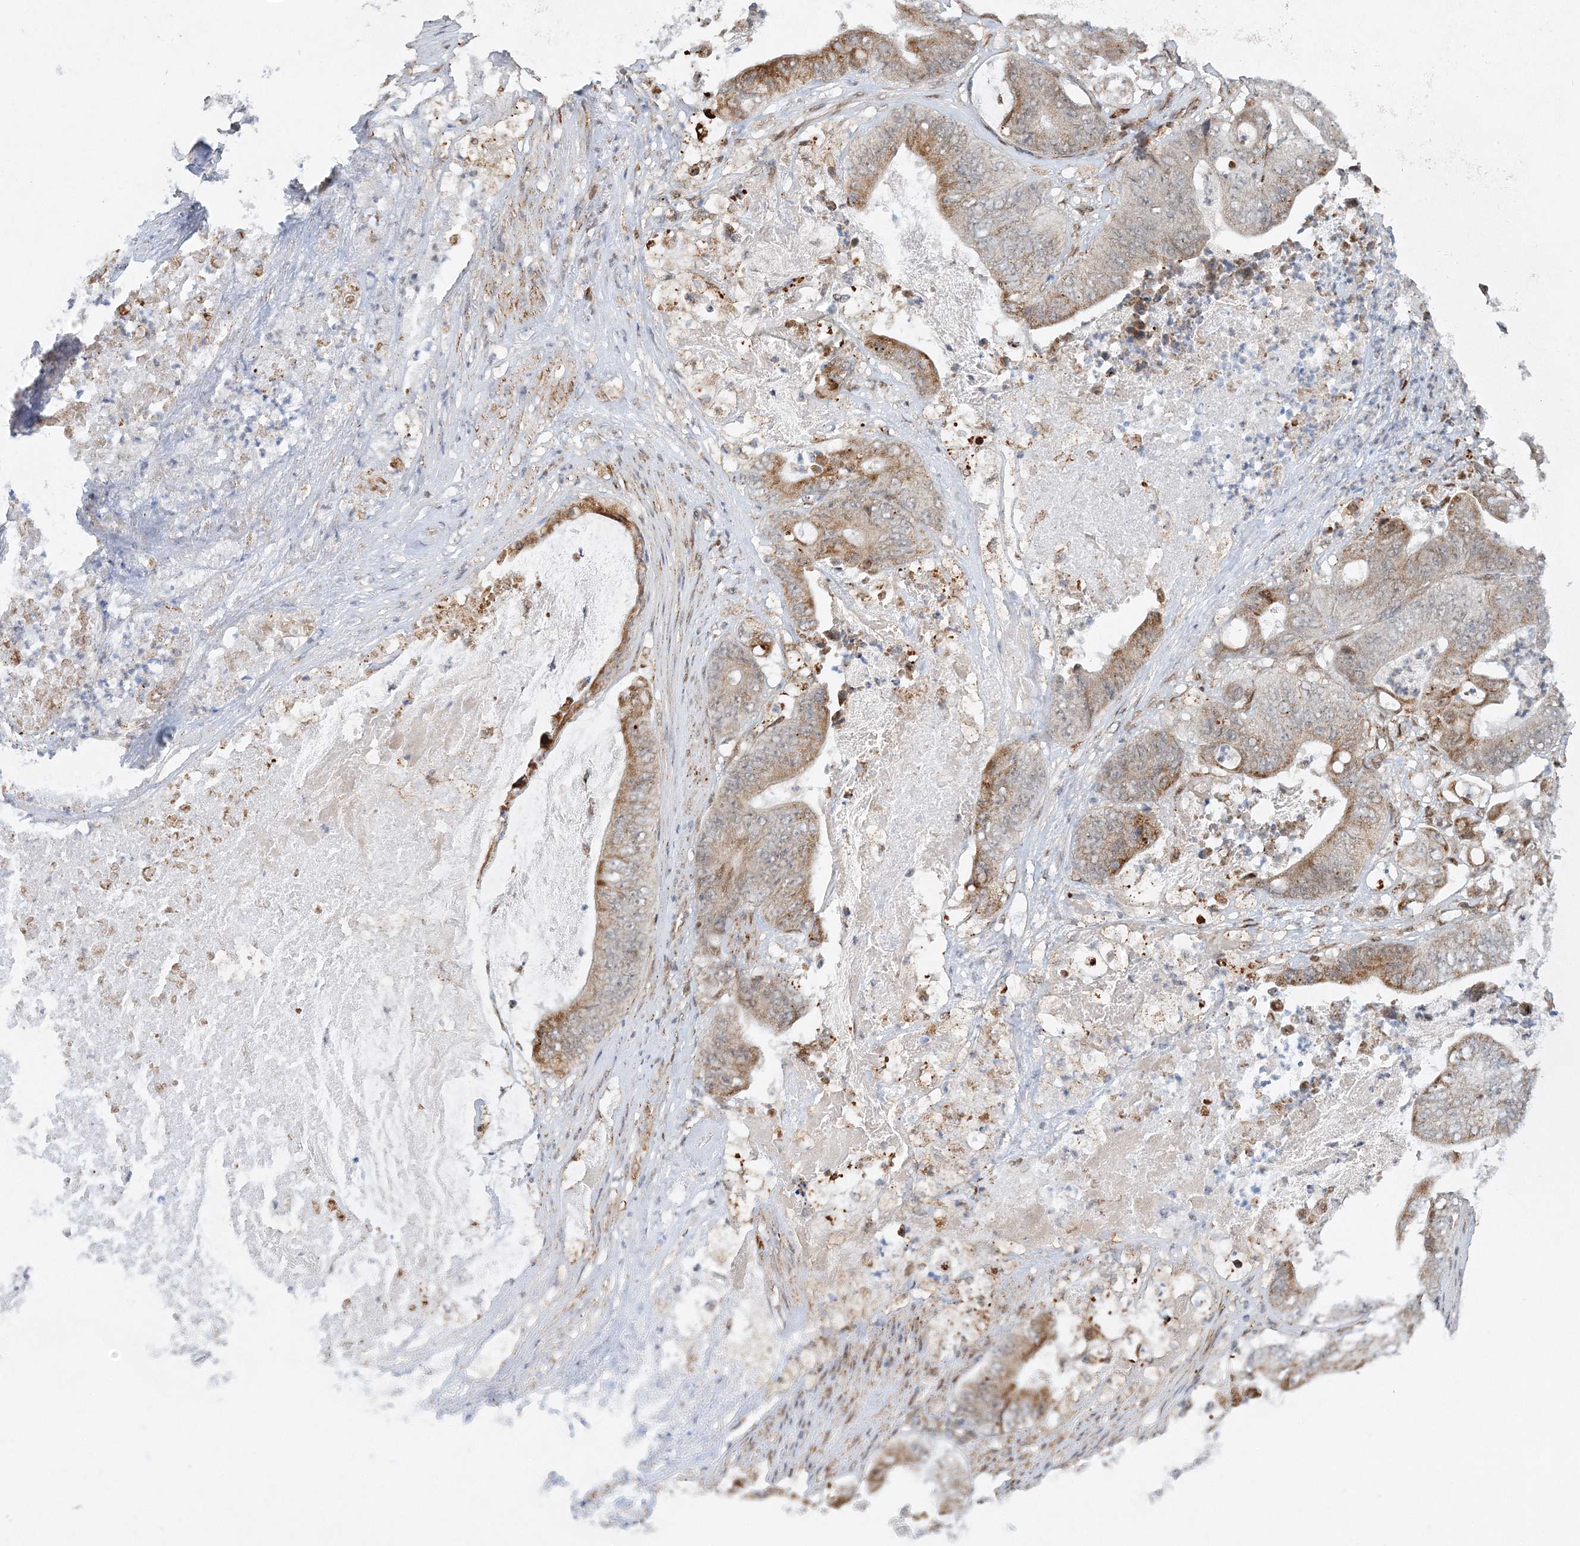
{"staining": {"intensity": "moderate", "quantity": "25%-75%", "location": "cytoplasmic/membranous"}, "tissue": "stomach cancer", "cell_type": "Tumor cells", "image_type": "cancer", "snomed": [{"axis": "morphology", "description": "Adenocarcinoma, NOS"}, {"axis": "topography", "description": "Stomach"}], "caption": "A micrograph of human adenocarcinoma (stomach) stained for a protein exhibits moderate cytoplasmic/membranous brown staining in tumor cells.", "gene": "RAB11FIP2", "patient": {"sex": "female", "age": 73}}